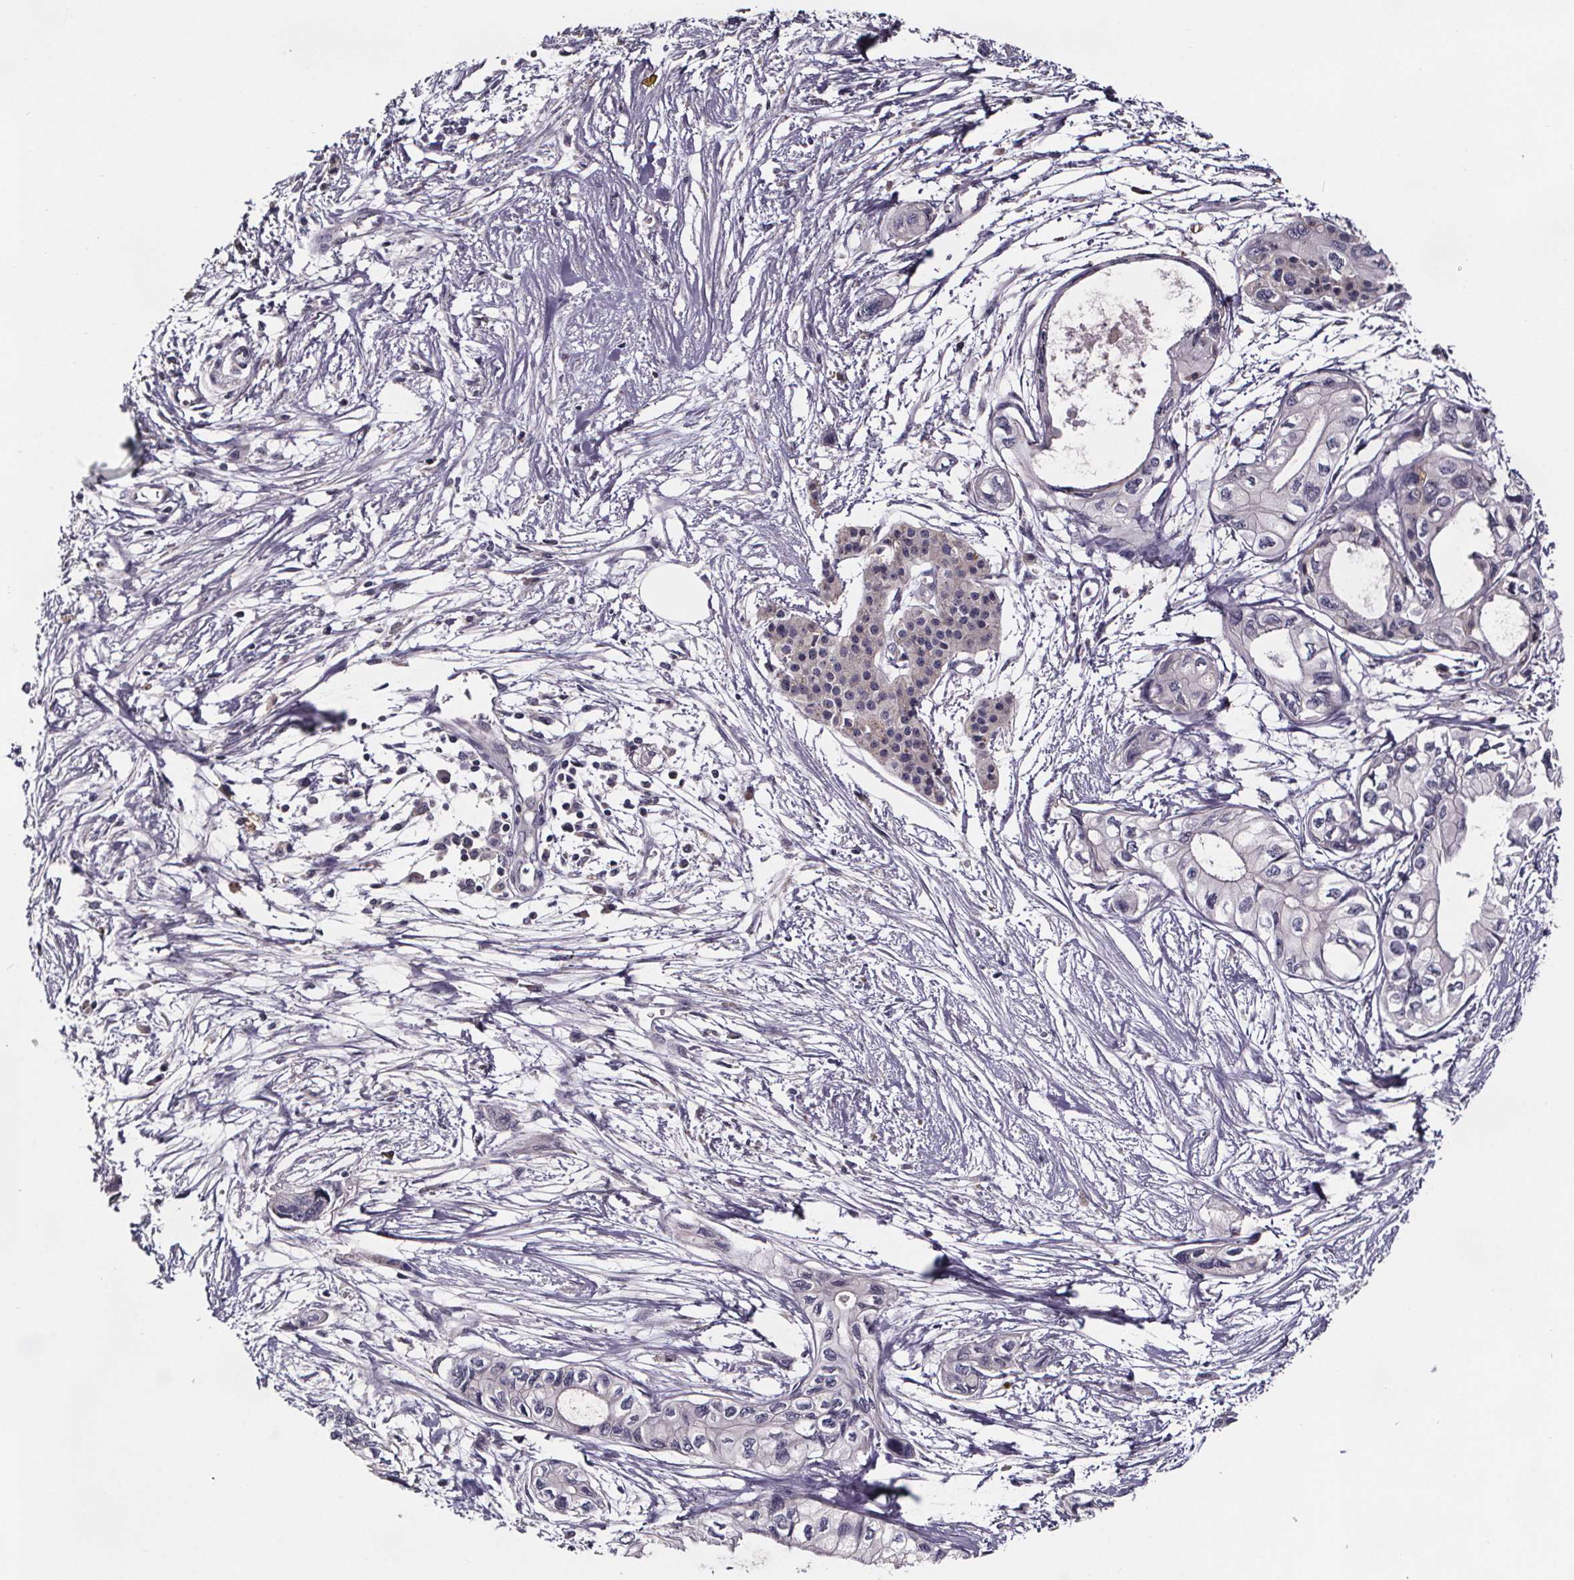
{"staining": {"intensity": "negative", "quantity": "none", "location": "none"}, "tissue": "pancreatic cancer", "cell_type": "Tumor cells", "image_type": "cancer", "snomed": [{"axis": "morphology", "description": "Adenocarcinoma, NOS"}, {"axis": "topography", "description": "Pancreas"}], "caption": "This is a photomicrograph of IHC staining of pancreatic adenocarcinoma, which shows no positivity in tumor cells.", "gene": "NPHP4", "patient": {"sex": "female", "age": 76}}